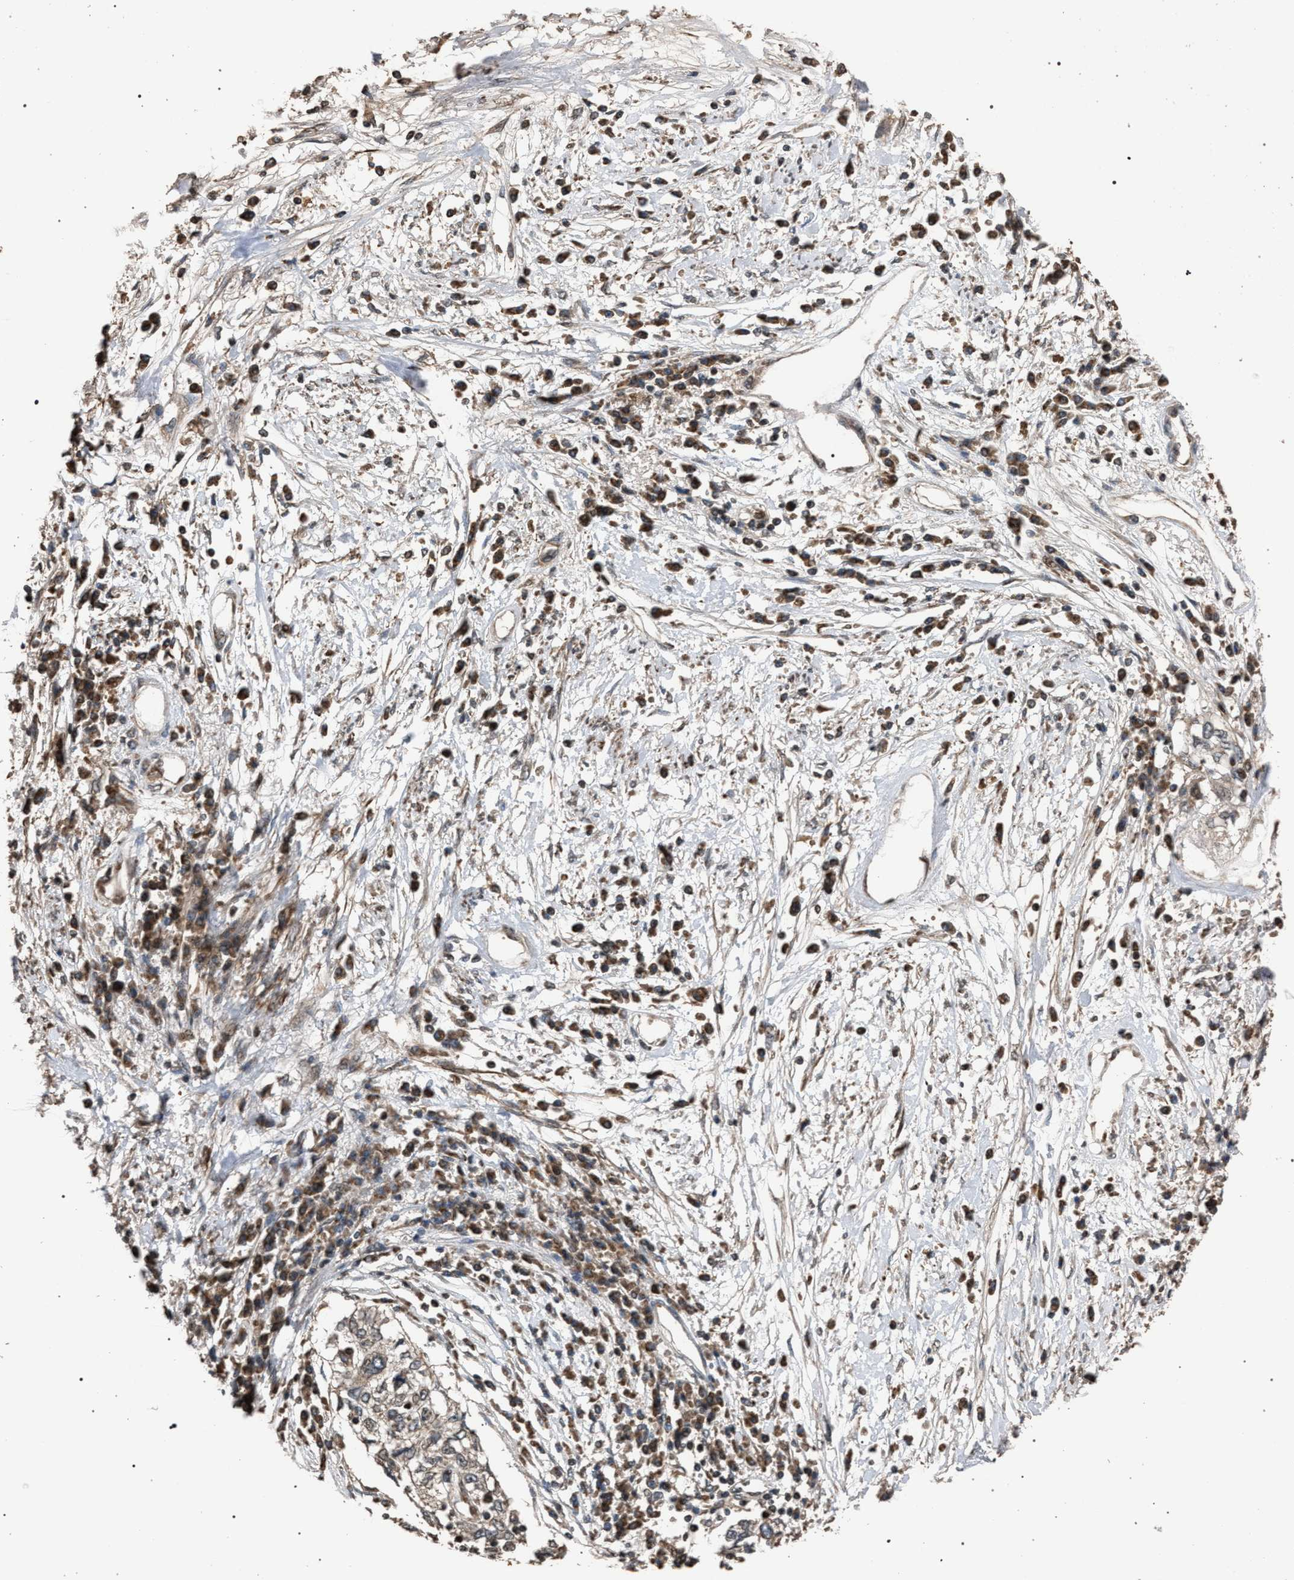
{"staining": {"intensity": "weak", "quantity": ">75%", "location": "cytoplasmic/membranous"}, "tissue": "cervical cancer", "cell_type": "Tumor cells", "image_type": "cancer", "snomed": [{"axis": "morphology", "description": "Squamous cell carcinoma, NOS"}, {"axis": "topography", "description": "Cervix"}], "caption": "A brown stain highlights weak cytoplasmic/membranous staining of a protein in human cervical squamous cell carcinoma tumor cells. Immunohistochemistry (ihc) stains the protein in brown and the nuclei are stained blue.", "gene": "NAA35", "patient": {"sex": "female", "age": 57}}